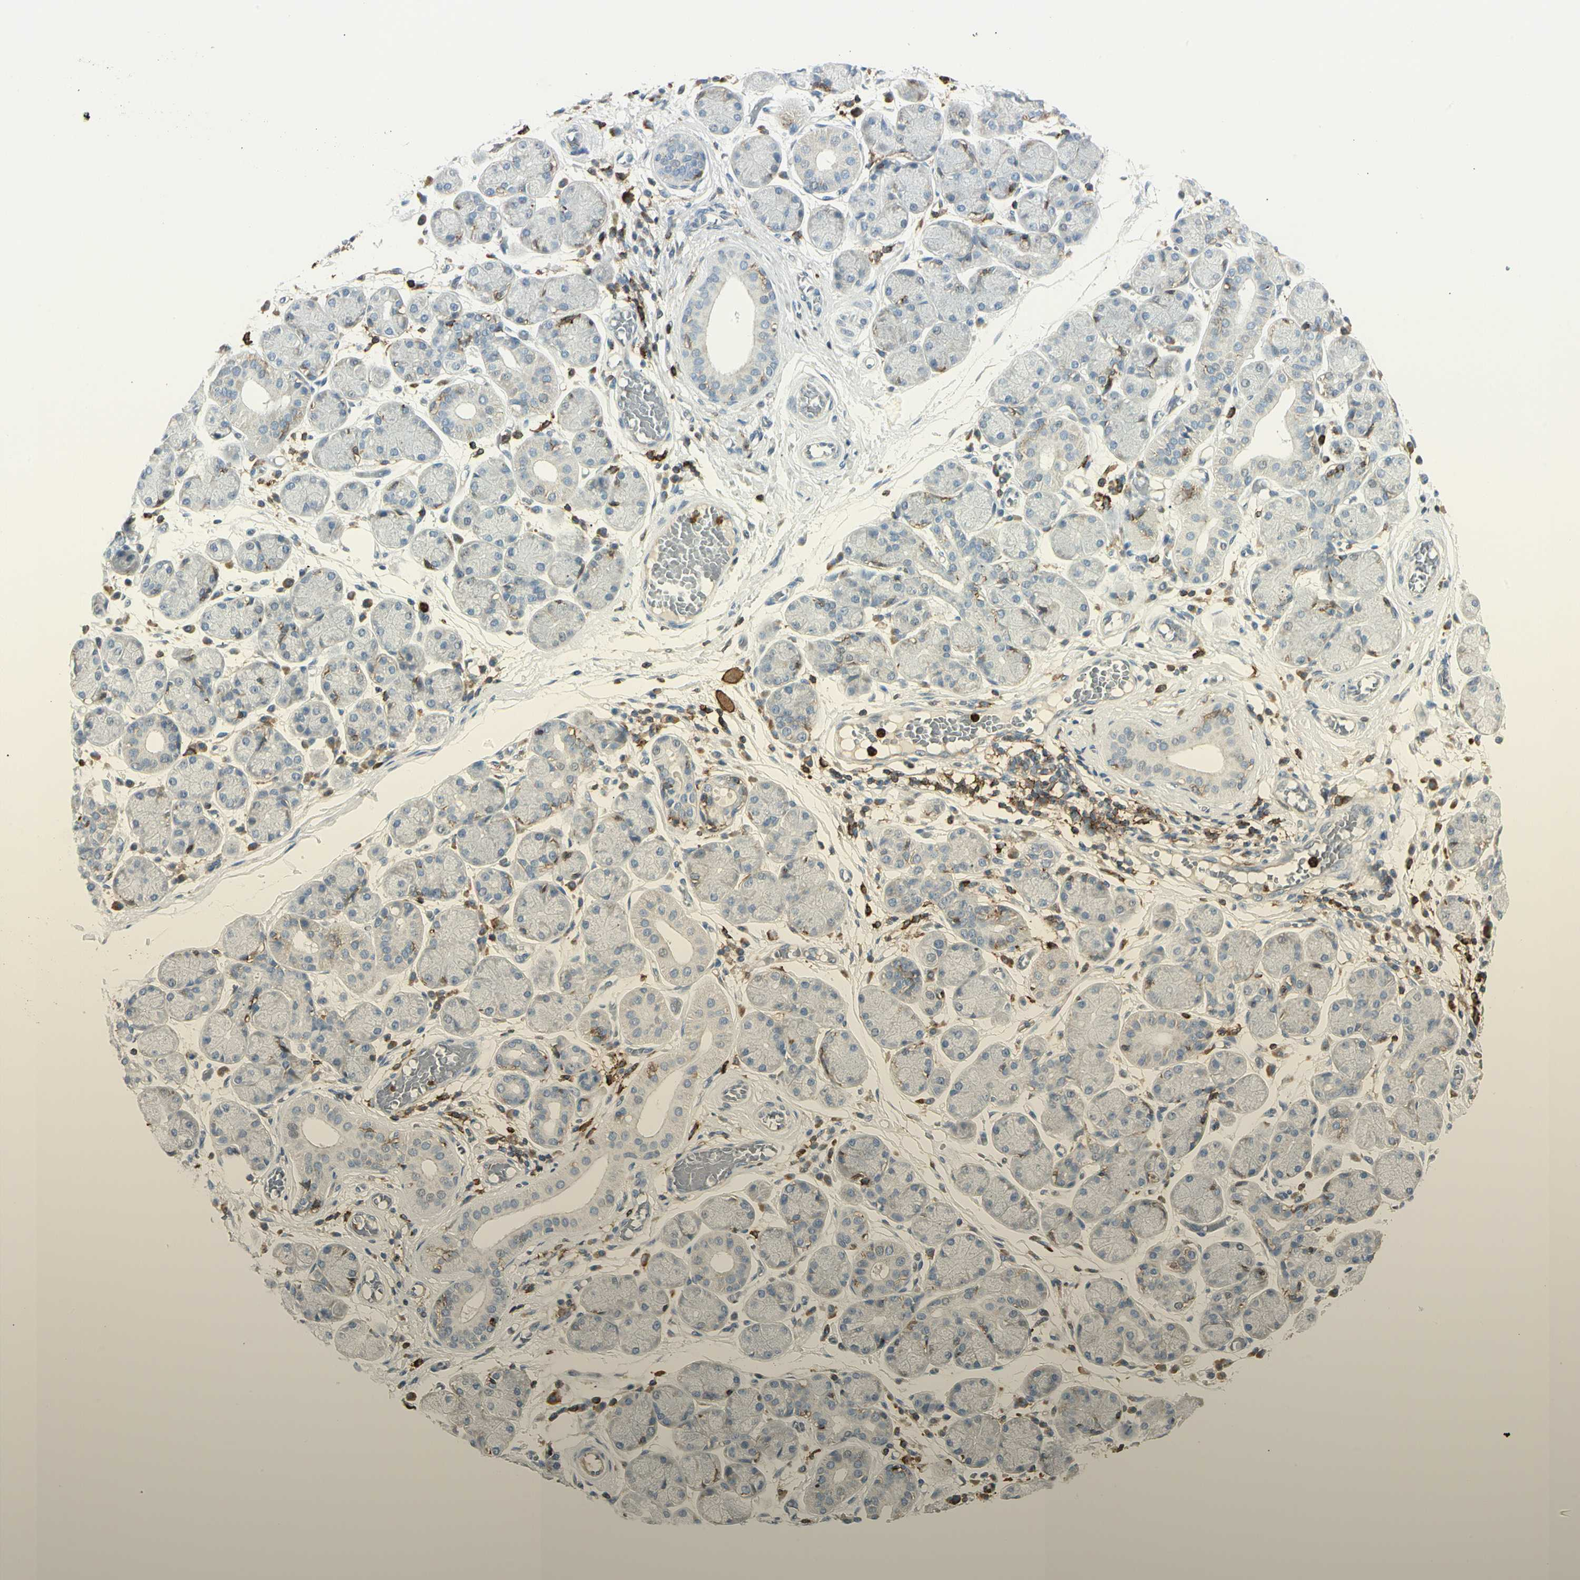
{"staining": {"intensity": "negative", "quantity": "none", "location": "none"}, "tissue": "salivary gland", "cell_type": "Glandular cells", "image_type": "normal", "snomed": [{"axis": "morphology", "description": "Normal tissue, NOS"}, {"axis": "topography", "description": "Salivary gland"}], "caption": "DAB (3,3'-diaminobenzidine) immunohistochemical staining of unremarkable human salivary gland exhibits no significant staining in glandular cells. Nuclei are stained in blue.", "gene": "ITGB2", "patient": {"sex": "female", "age": 24}}